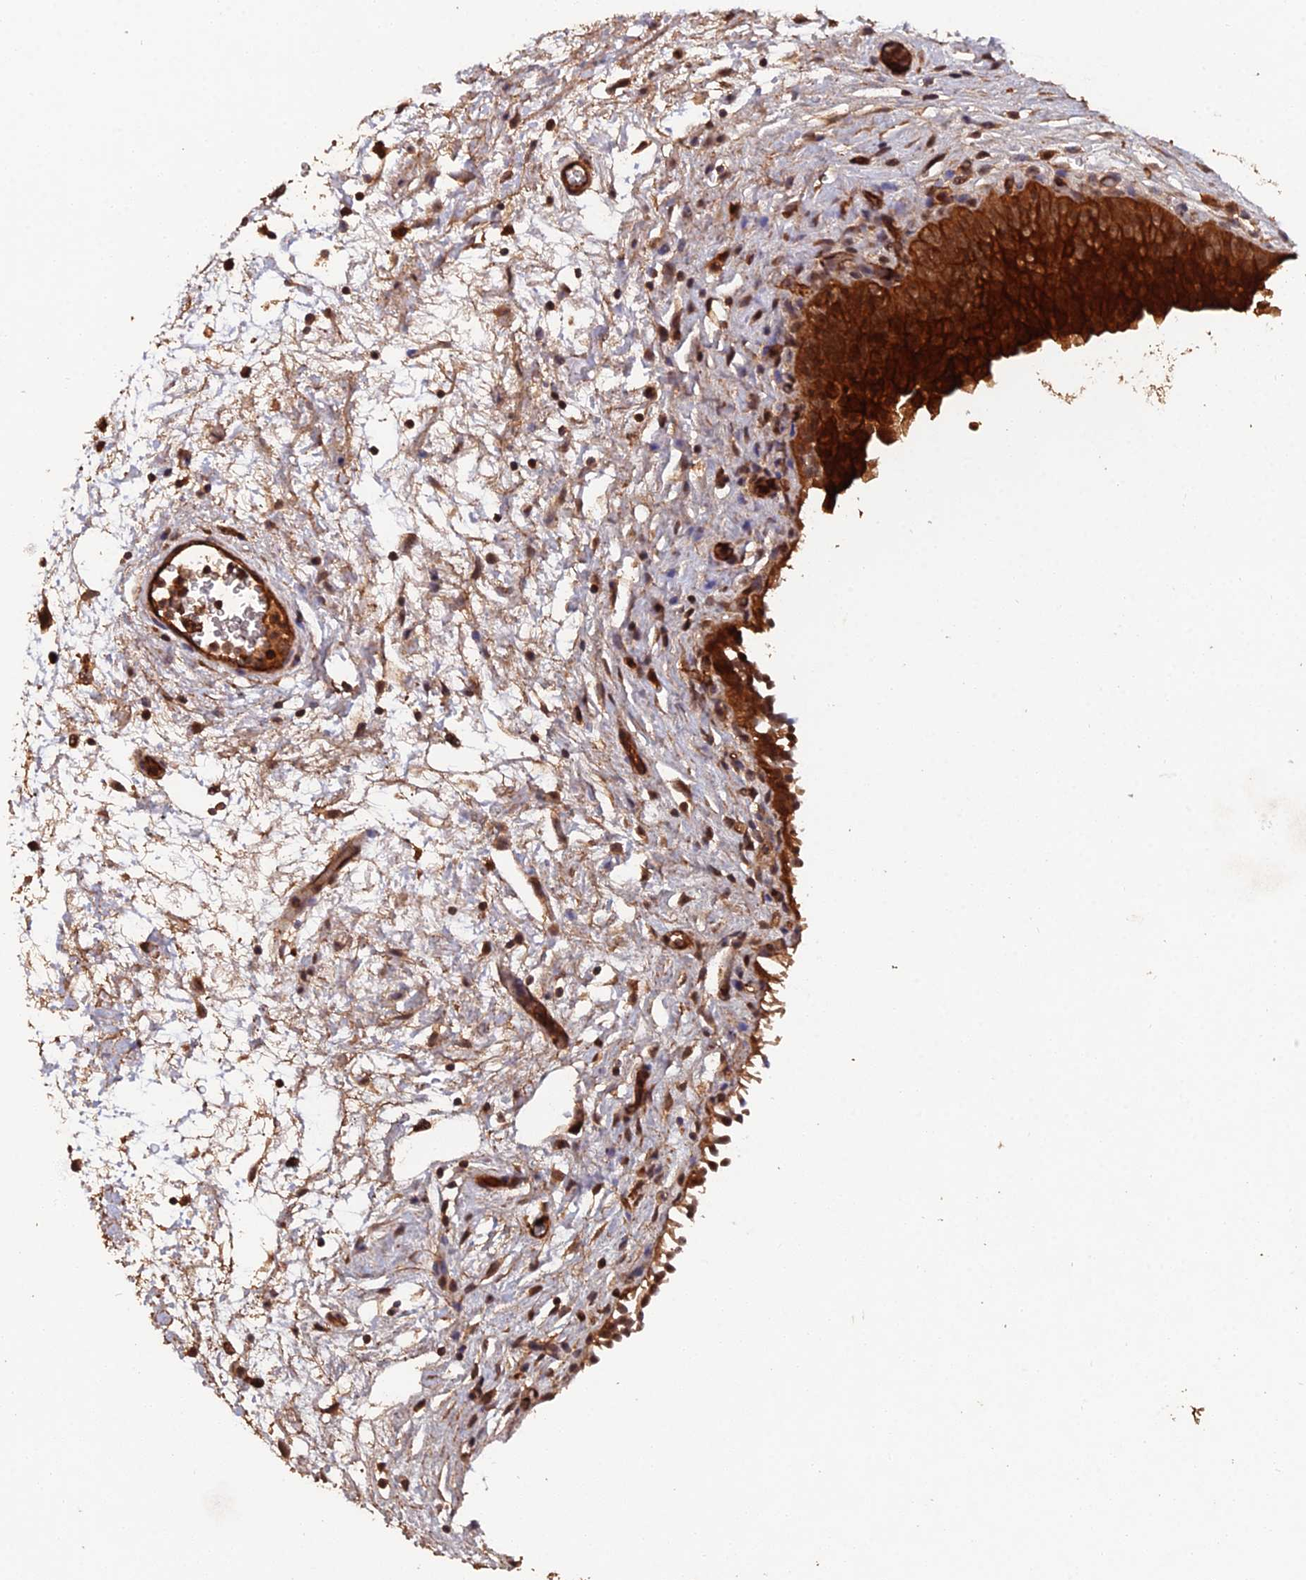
{"staining": {"intensity": "strong", "quantity": ">75%", "location": "cytoplasmic/membranous"}, "tissue": "urinary bladder", "cell_type": "Urothelial cells", "image_type": "normal", "snomed": [{"axis": "morphology", "description": "Normal tissue, NOS"}, {"axis": "topography", "description": "Urinary bladder"}], "caption": "Protein positivity by IHC exhibits strong cytoplasmic/membranous positivity in approximately >75% of urothelial cells in normal urinary bladder.", "gene": "RALGAPA2", "patient": {"sex": "male", "age": 46}}